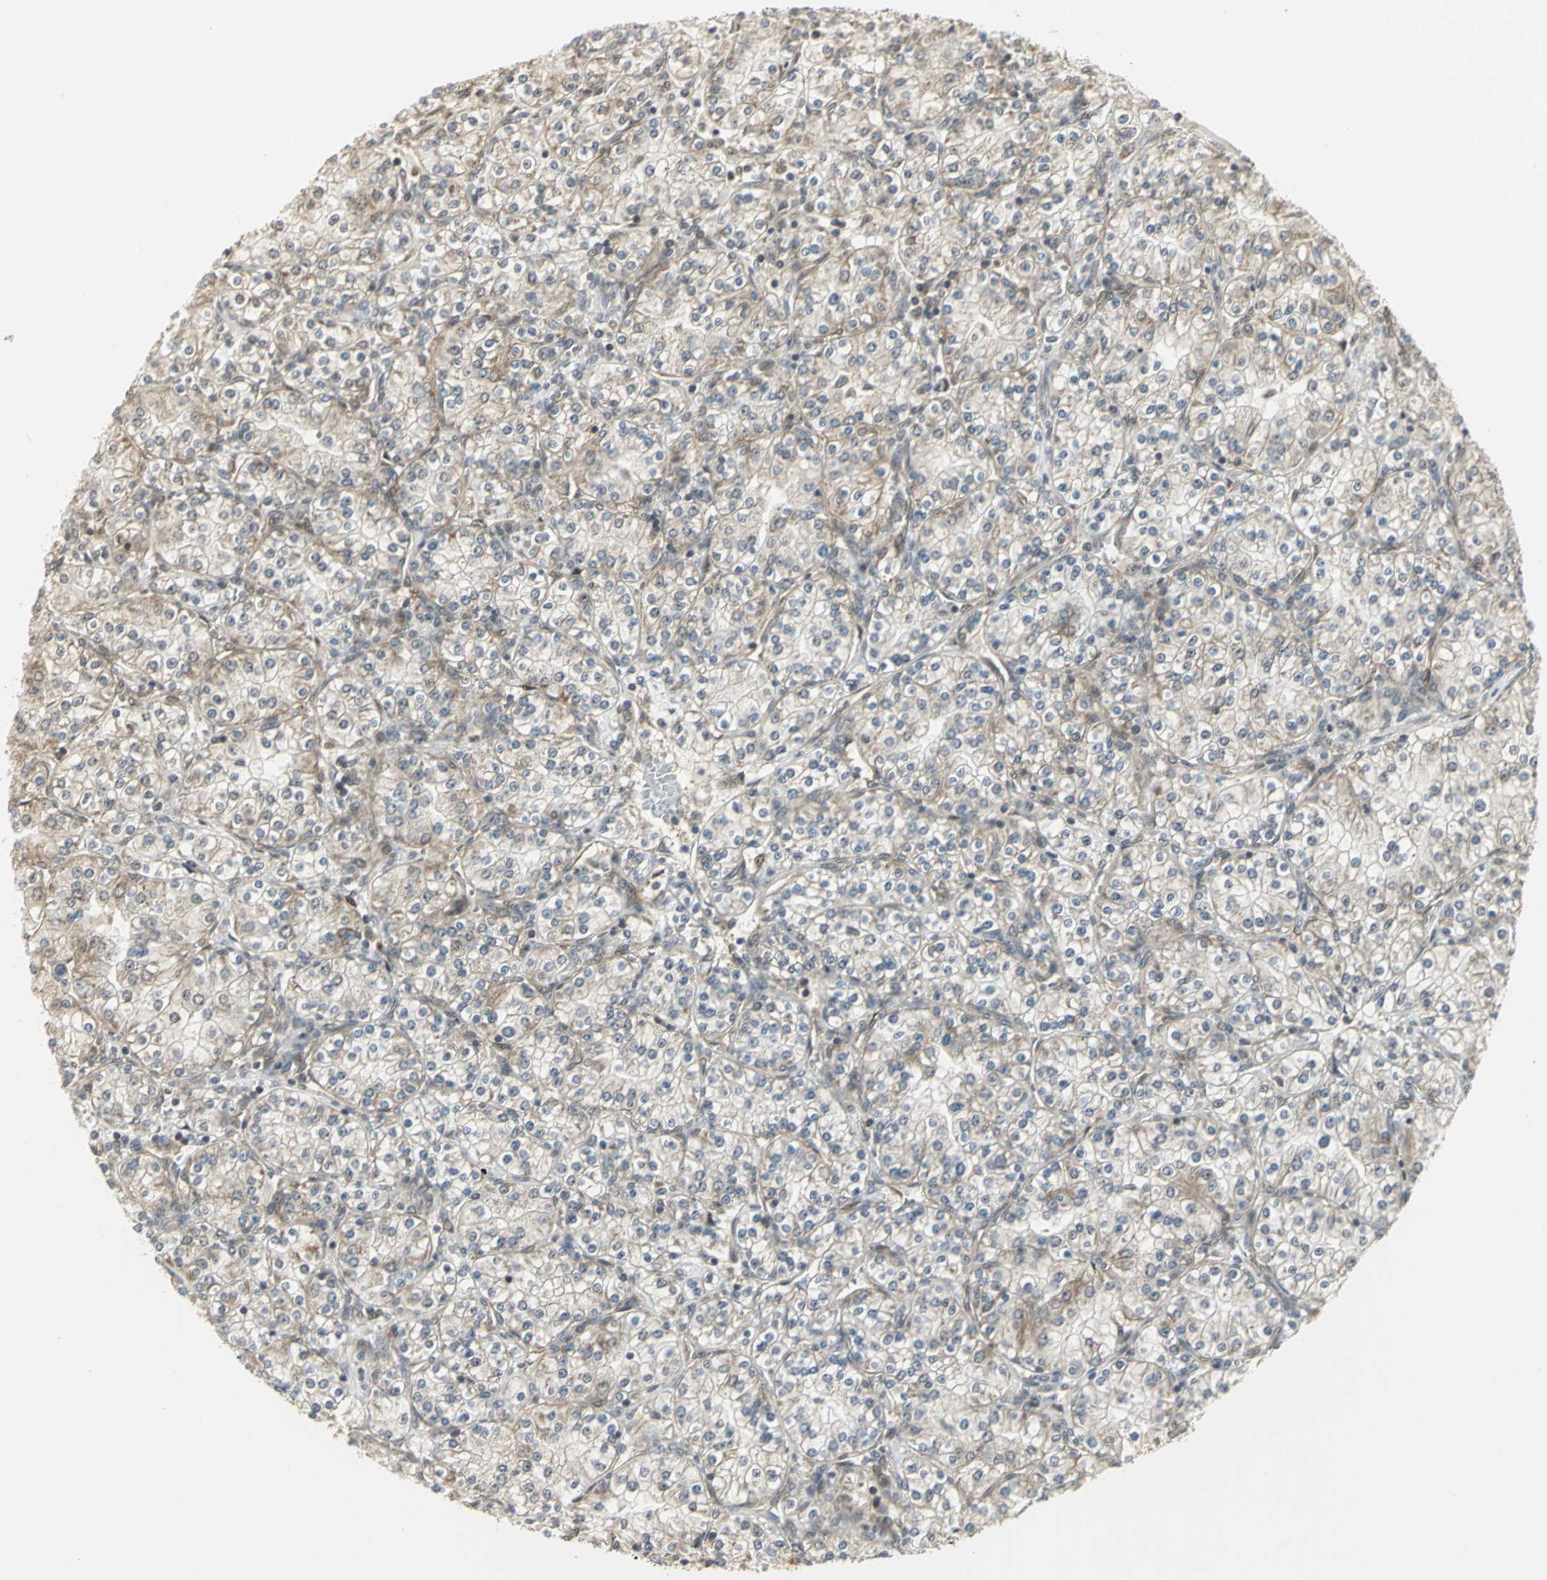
{"staining": {"intensity": "weak", "quantity": ">75%", "location": "cytoplasmic/membranous"}, "tissue": "renal cancer", "cell_type": "Tumor cells", "image_type": "cancer", "snomed": [{"axis": "morphology", "description": "Adenocarcinoma, NOS"}, {"axis": "topography", "description": "Kidney"}], "caption": "The histopathology image reveals staining of renal adenocarcinoma, revealing weak cytoplasmic/membranous protein staining (brown color) within tumor cells.", "gene": "PSMC4", "patient": {"sex": "male", "age": 77}}